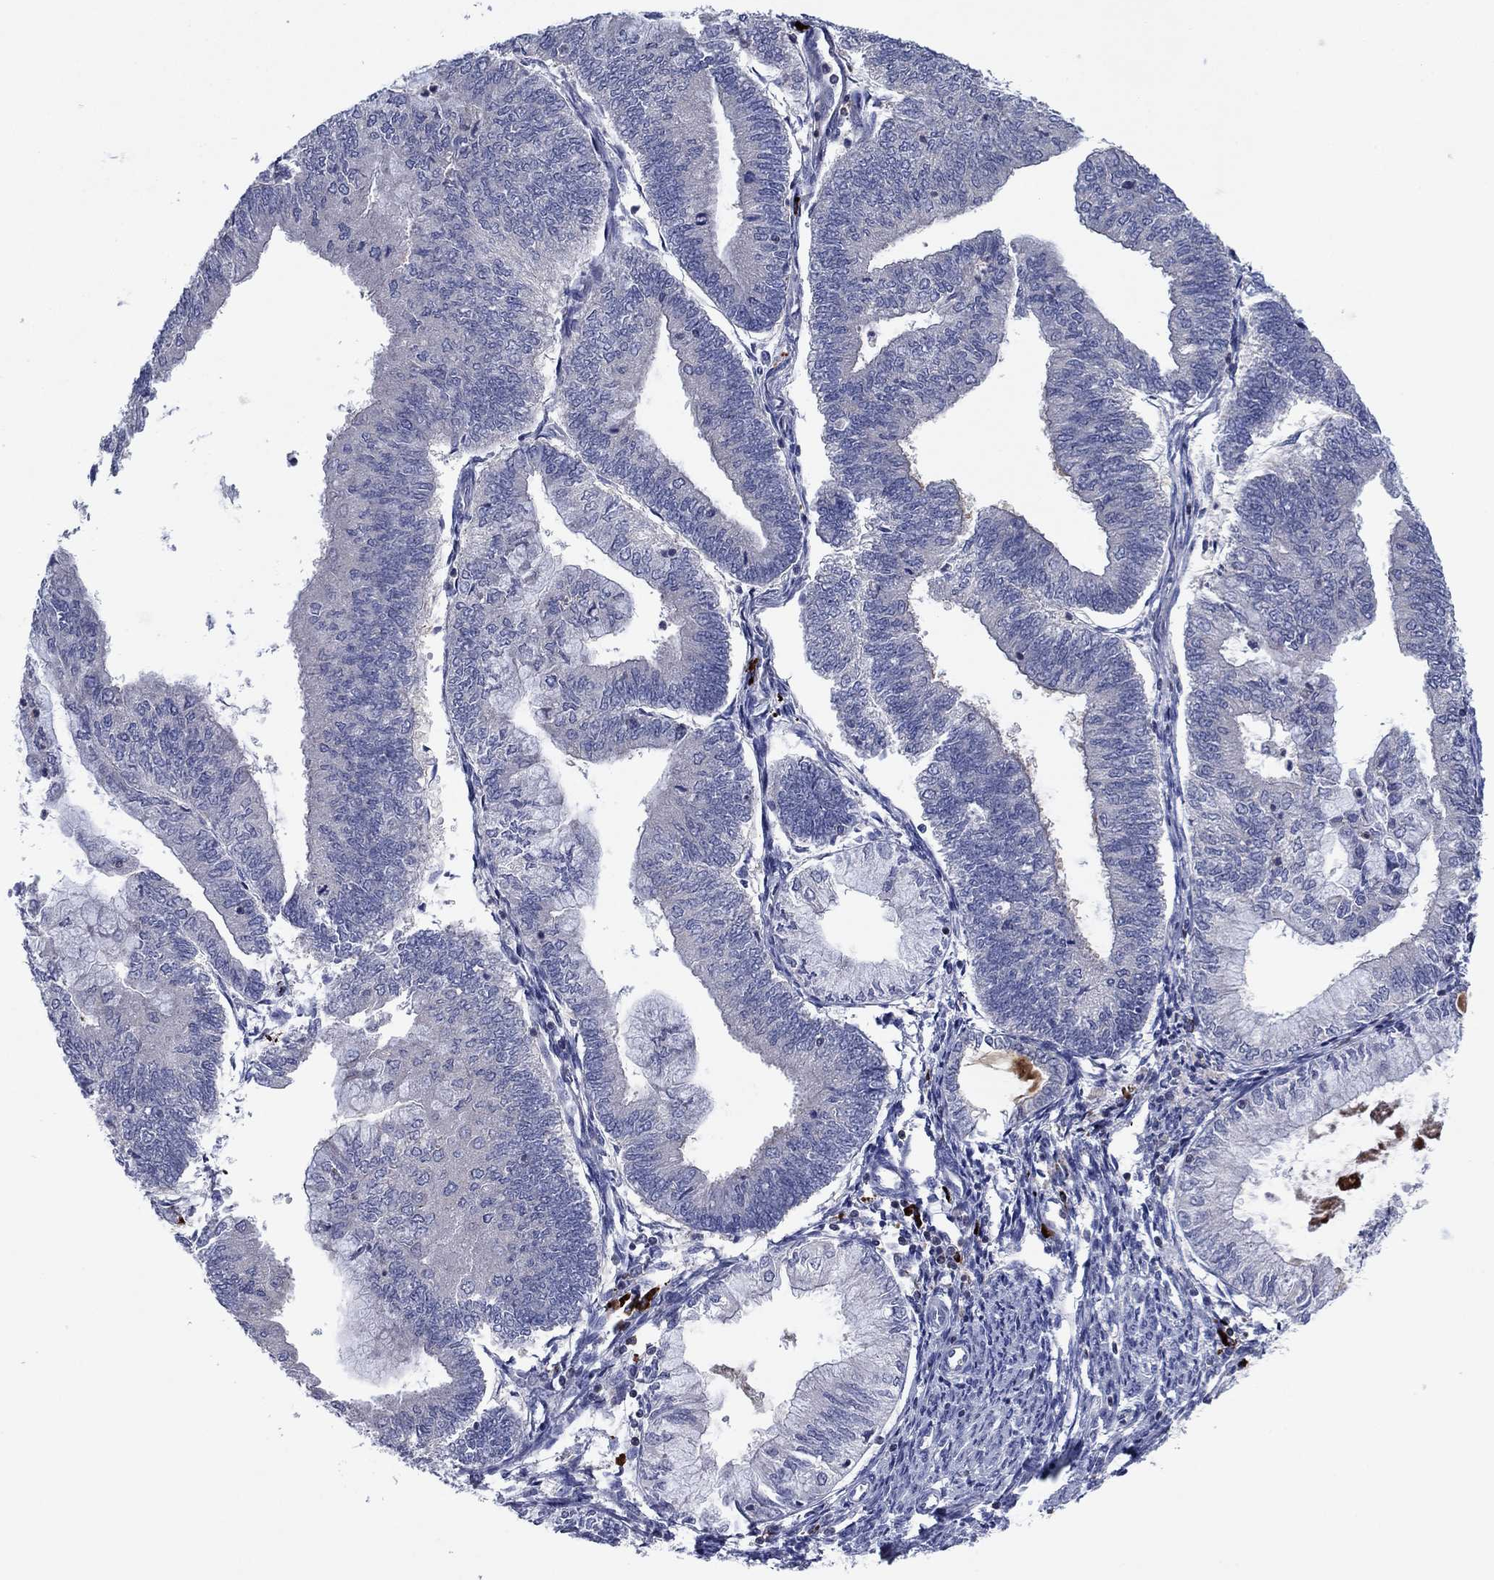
{"staining": {"intensity": "negative", "quantity": "none", "location": "none"}, "tissue": "endometrial cancer", "cell_type": "Tumor cells", "image_type": "cancer", "snomed": [{"axis": "morphology", "description": "Adenocarcinoma, NOS"}, {"axis": "topography", "description": "Endometrium"}], "caption": "High power microscopy histopathology image of an immunohistochemistry (IHC) histopathology image of endometrial cancer, revealing no significant staining in tumor cells.", "gene": "PVR", "patient": {"sex": "female", "age": 59}}